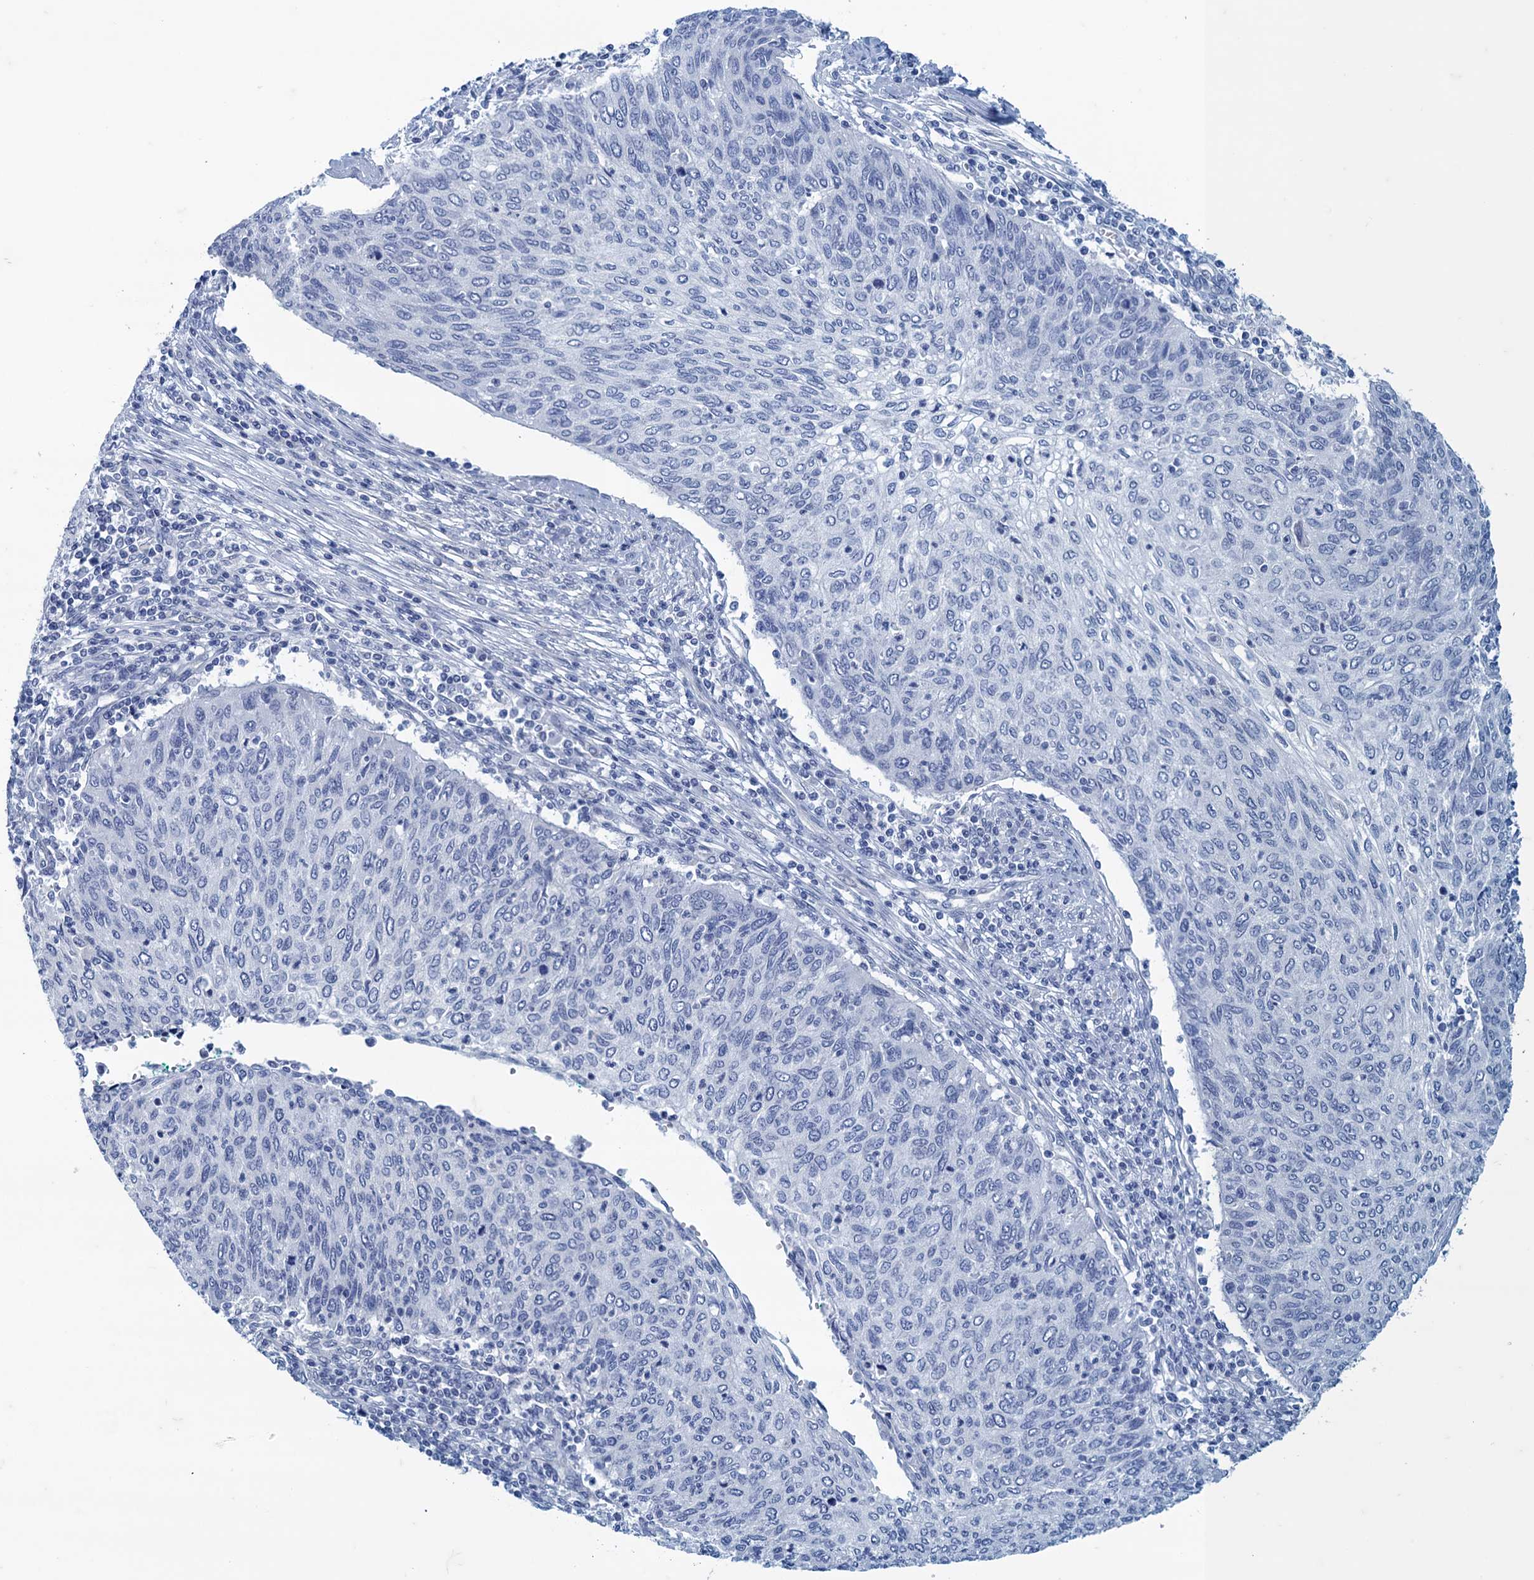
{"staining": {"intensity": "negative", "quantity": "none", "location": "none"}, "tissue": "cervical cancer", "cell_type": "Tumor cells", "image_type": "cancer", "snomed": [{"axis": "morphology", "description": "Squamous cell carcinoma, NOS"}, {"axis": "topography", "description": "Cervix"}], "caption": "The immunohistochemistry micrograph has no significant positivity in tumor cells of squamous cell carcinoma (cervical) tissue.", "gene": "MAP1LC3A", "patient": {"sex": "female", "age": 38}}